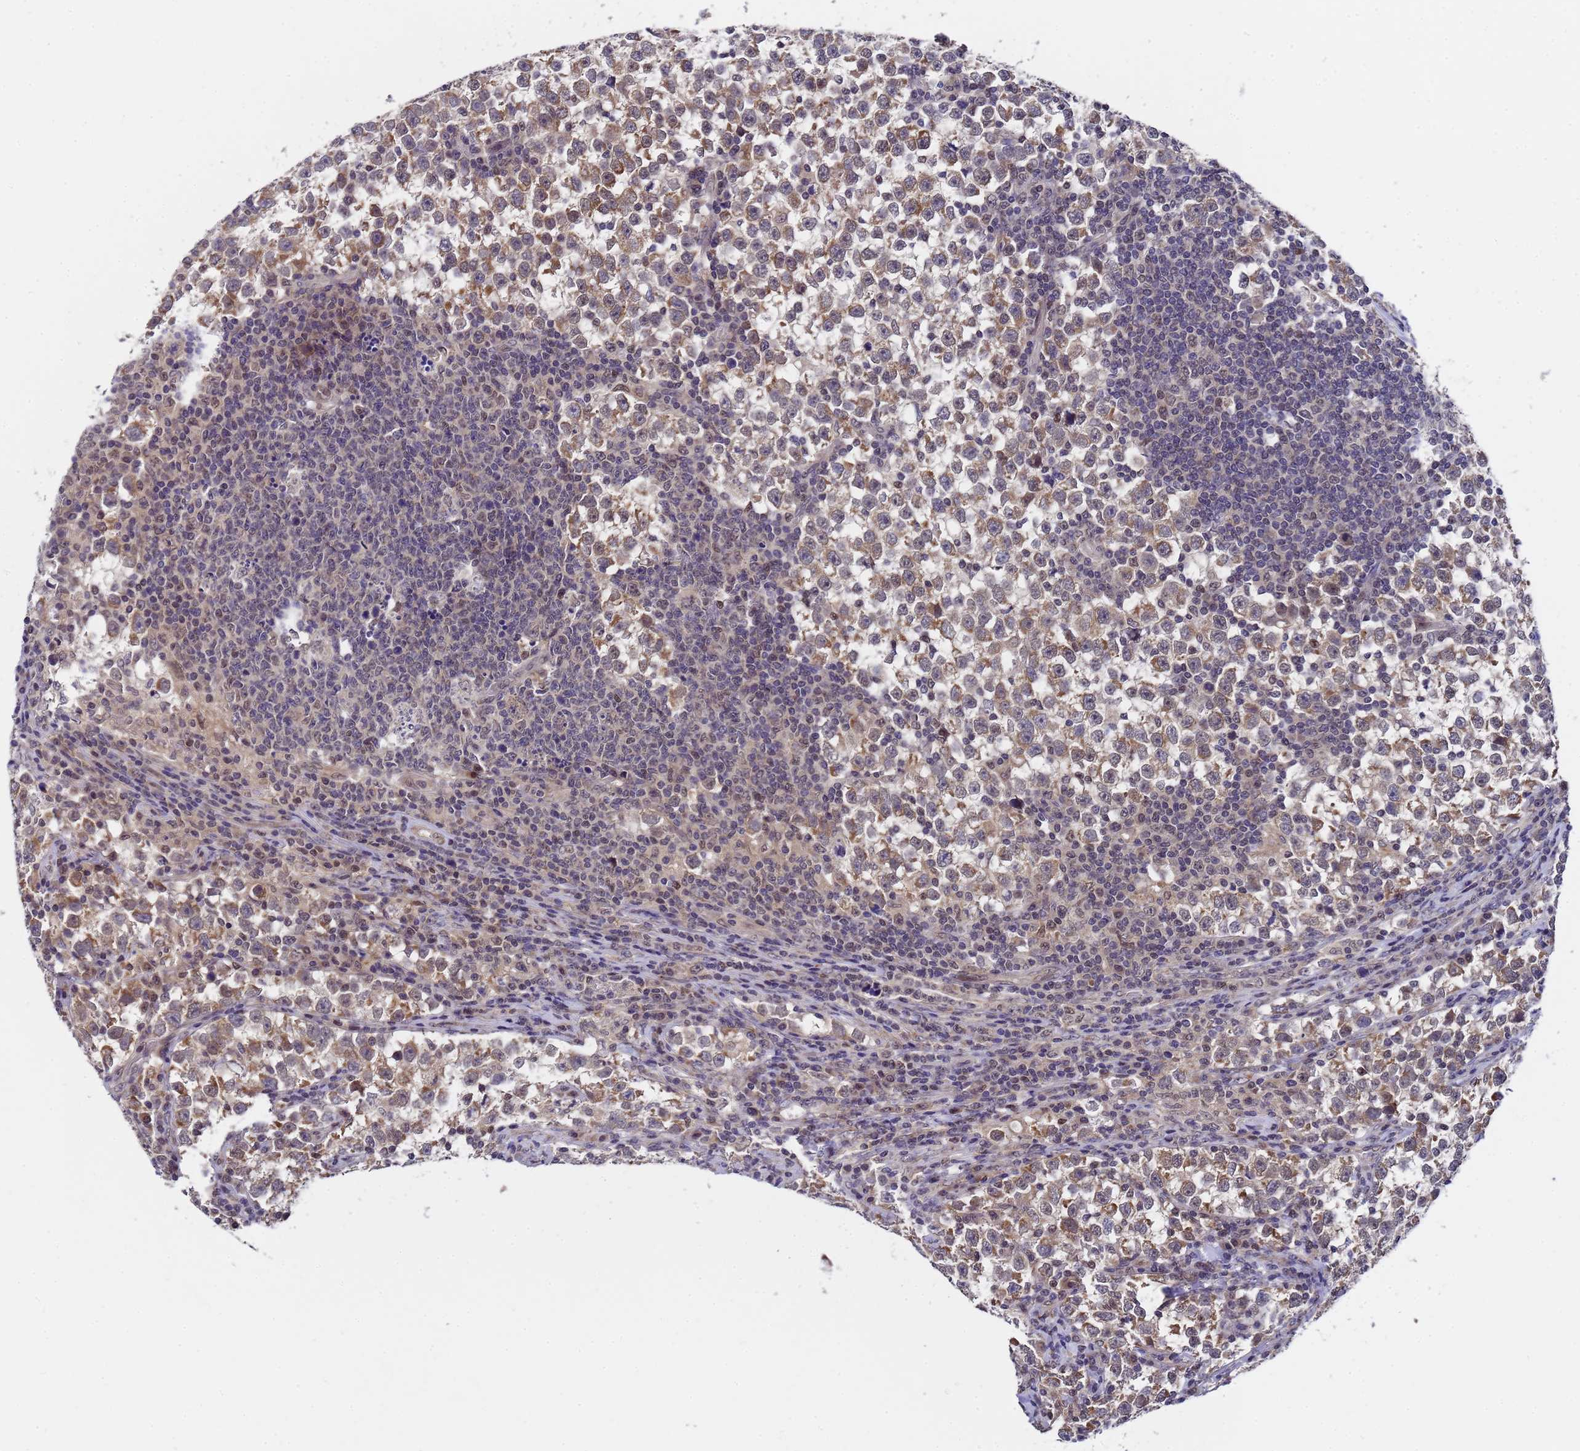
{"staining": {"intensity": "moderate", "quantity": ">75%", "location": "cytoplasmic/membranous"}, "tissue": "testis cancer", "cell_type": "Tumor cells", "image_type": "cancer", "snomed": [{"axis": "morphology", "description": "Normal tissue, NOS"}, {"axis": "morphology", "description": "Seminoma, NOS"}, {"axis": "topography", "description": "Testis"}], "caption": "Immunohistochemistry (IHC) of testis cancer (seminoma) shows medium levels of moderate cytoplasmic/membranous expression in approximately >75% of tumor cells. (Brightfield microscopy of DAB IHC at high magnification).", "gene": "ANAPC13", "patient": {"sex": "male", "age": 43}}